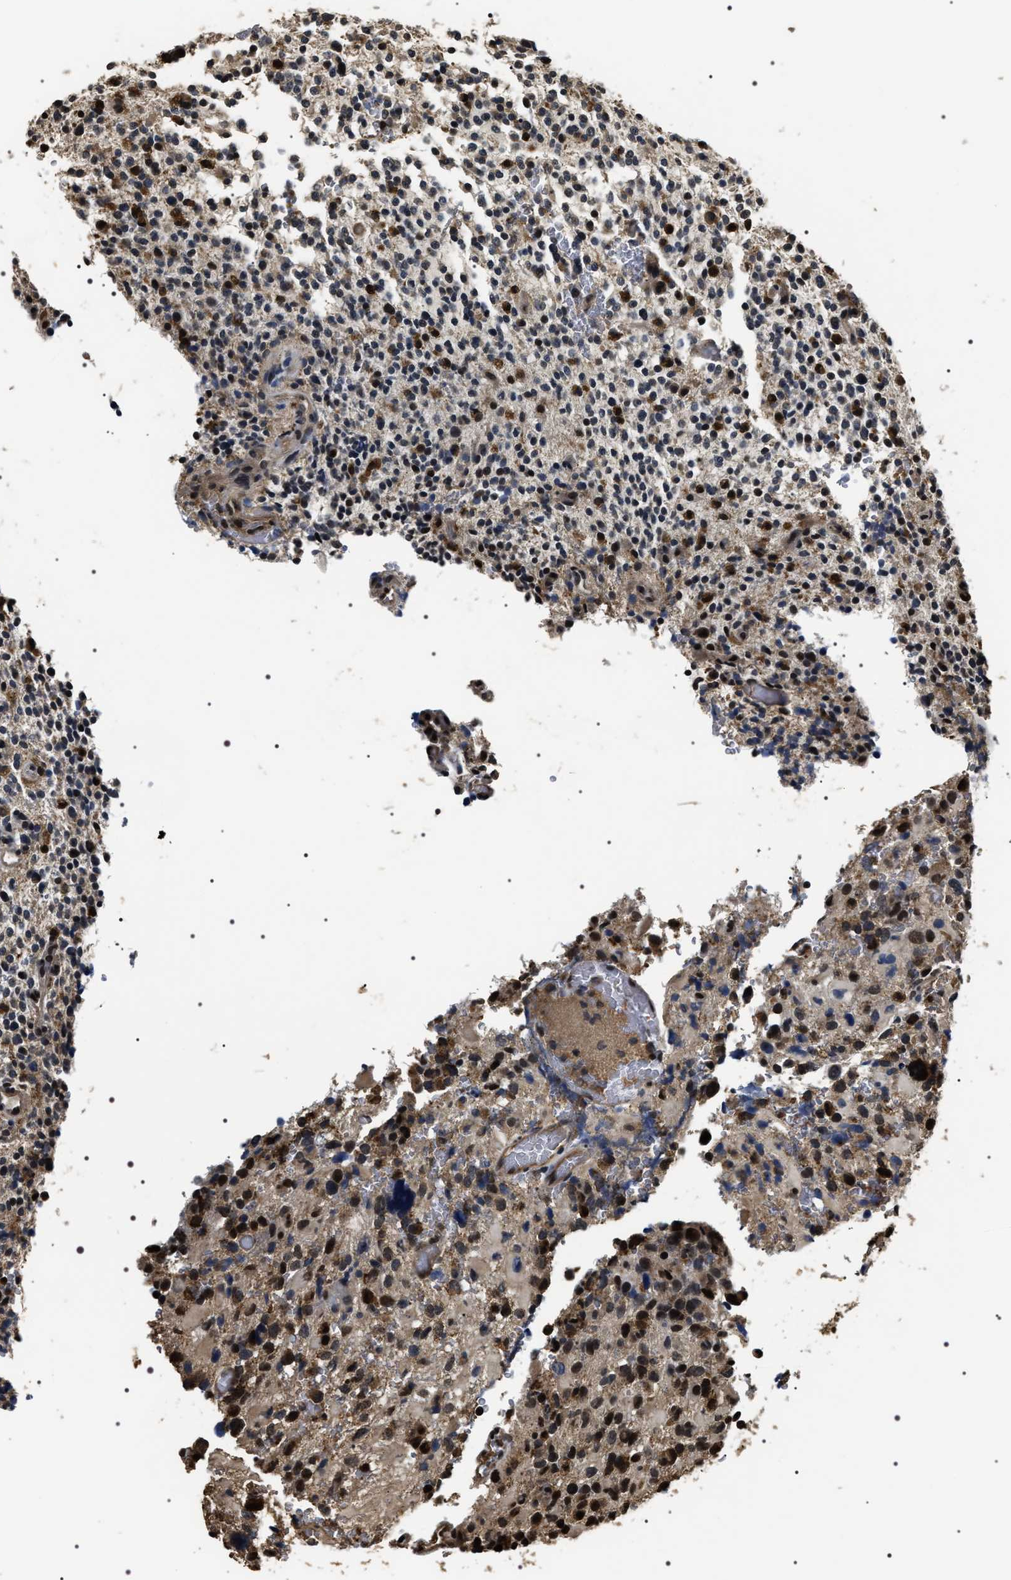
{"staining": {"intensity": "weak", "quantity": "25%-75%", "location": "cytoplasmic/membranous"}, "tissue": "glioma", "cell_type": "Tumor cells", "image_type": "cancer", "snomed": [{"axis": "morphology", "description": "Glioma, malignant, High grade"}, {"axis": "topography", "description": "Brain"}], "caption": "Weak cytoplasmic/membranous protein staining is seen in approximately 25%-75% of tumor cells in malignant high-grade glioma.", "gene": "ARHGAP22", "patient": {"sex": "male", "age": 48}}